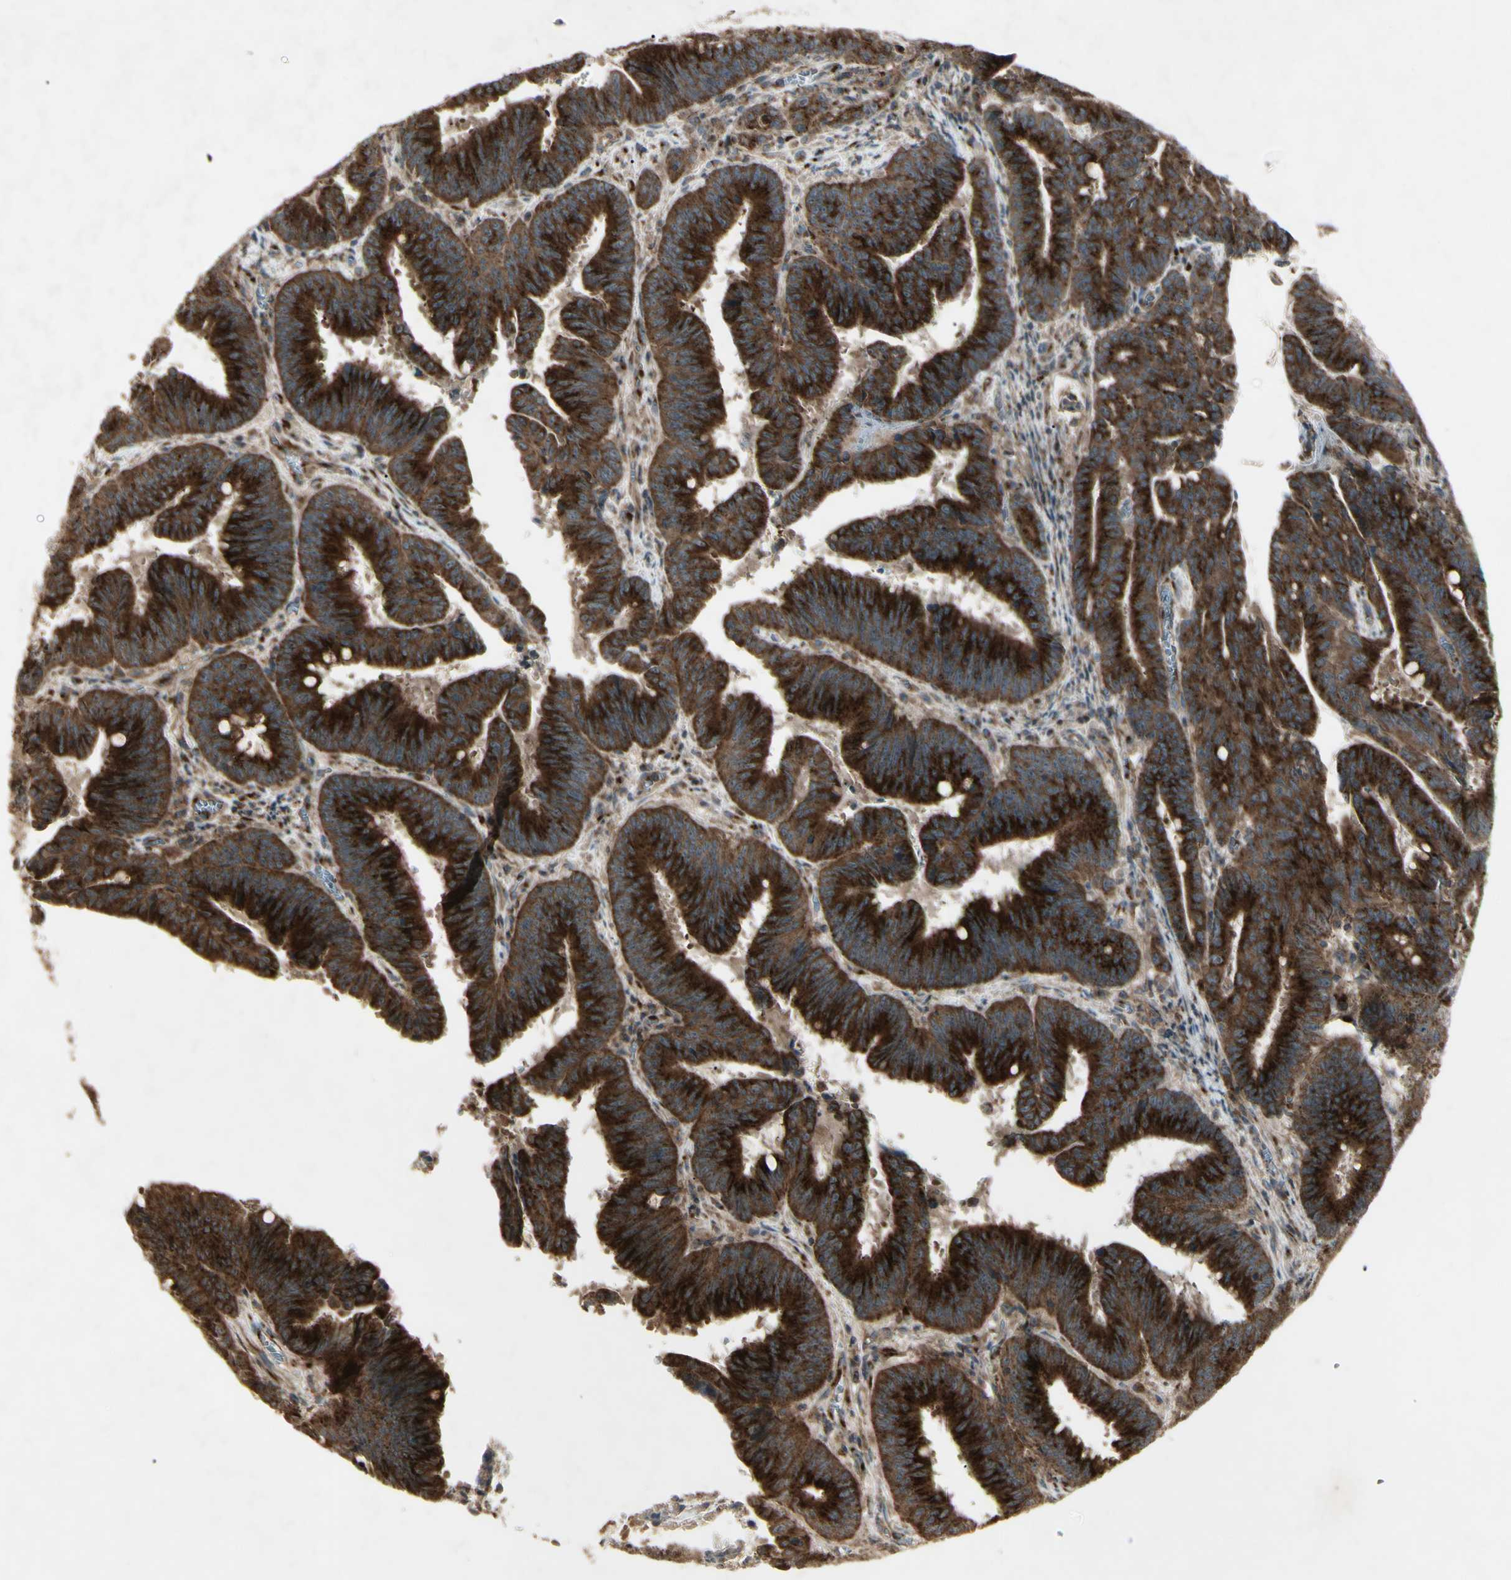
{"staining": {"intensity": "strong", "quantity": ">75%", "location": "cytoplasmic/membranous"}, "tissue": "colorectal cancer", "cell_type": "Tumor cells", "image_type": "cancer", "snomed": [{"axis": "morphology", "description": "Adenocarcinoma, NOS"}, {"axis": "topography", "description": "Colon"}], "caption": "A brown stain labels strong cytoplasmic/membranous expression of a protein in human adenocarcinoma (colorectal) tumor cells. The staining was performed using DAB (3,3'-diaminobenzidine), with brown indicating positive protein expression. Nuclei are stained blue with hematoxylin.", "gene": "AP1G1", "patient": {"sex": "male", "age": 45}}